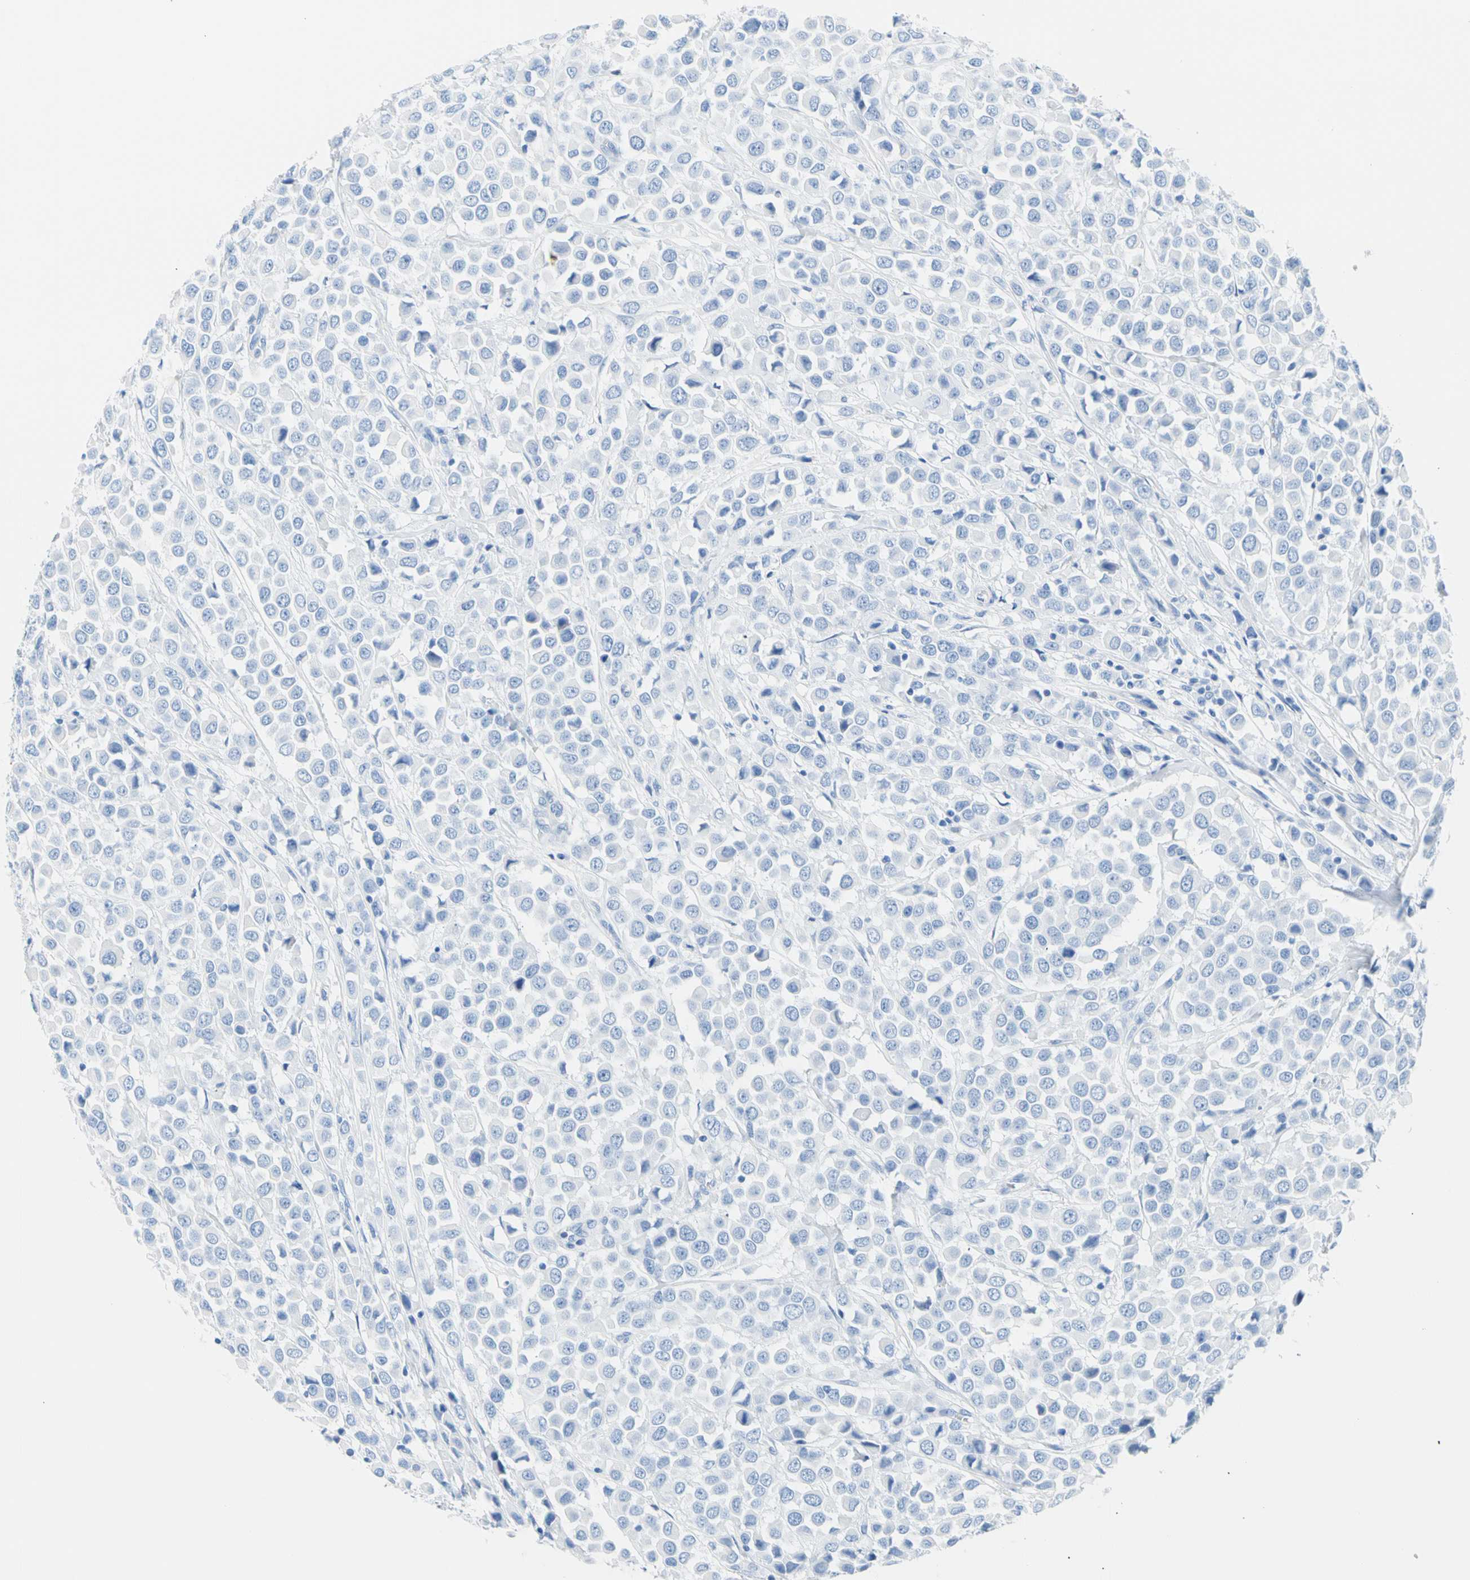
{"staining": {"intensity": "negative", "quantity": "none", "location": "none"}, "tissue": "breast cancer", "cell_type": "Tumor cells", "image_type": "cancer", "snomed": [{"axis": "morphology", "description": "Duct carcinoma"}, {"axis": "topography", "description": "Breast"}], "caption": "High magnification brightfield microscopy of infiltrating ductal carcinoma (breast) stained with DAB (brown) and counterstained with hematoxylin (blue): tumor cells show no significant positivity.", "gene": "CEL", "patient": {"sex": "female", "age": 61}}